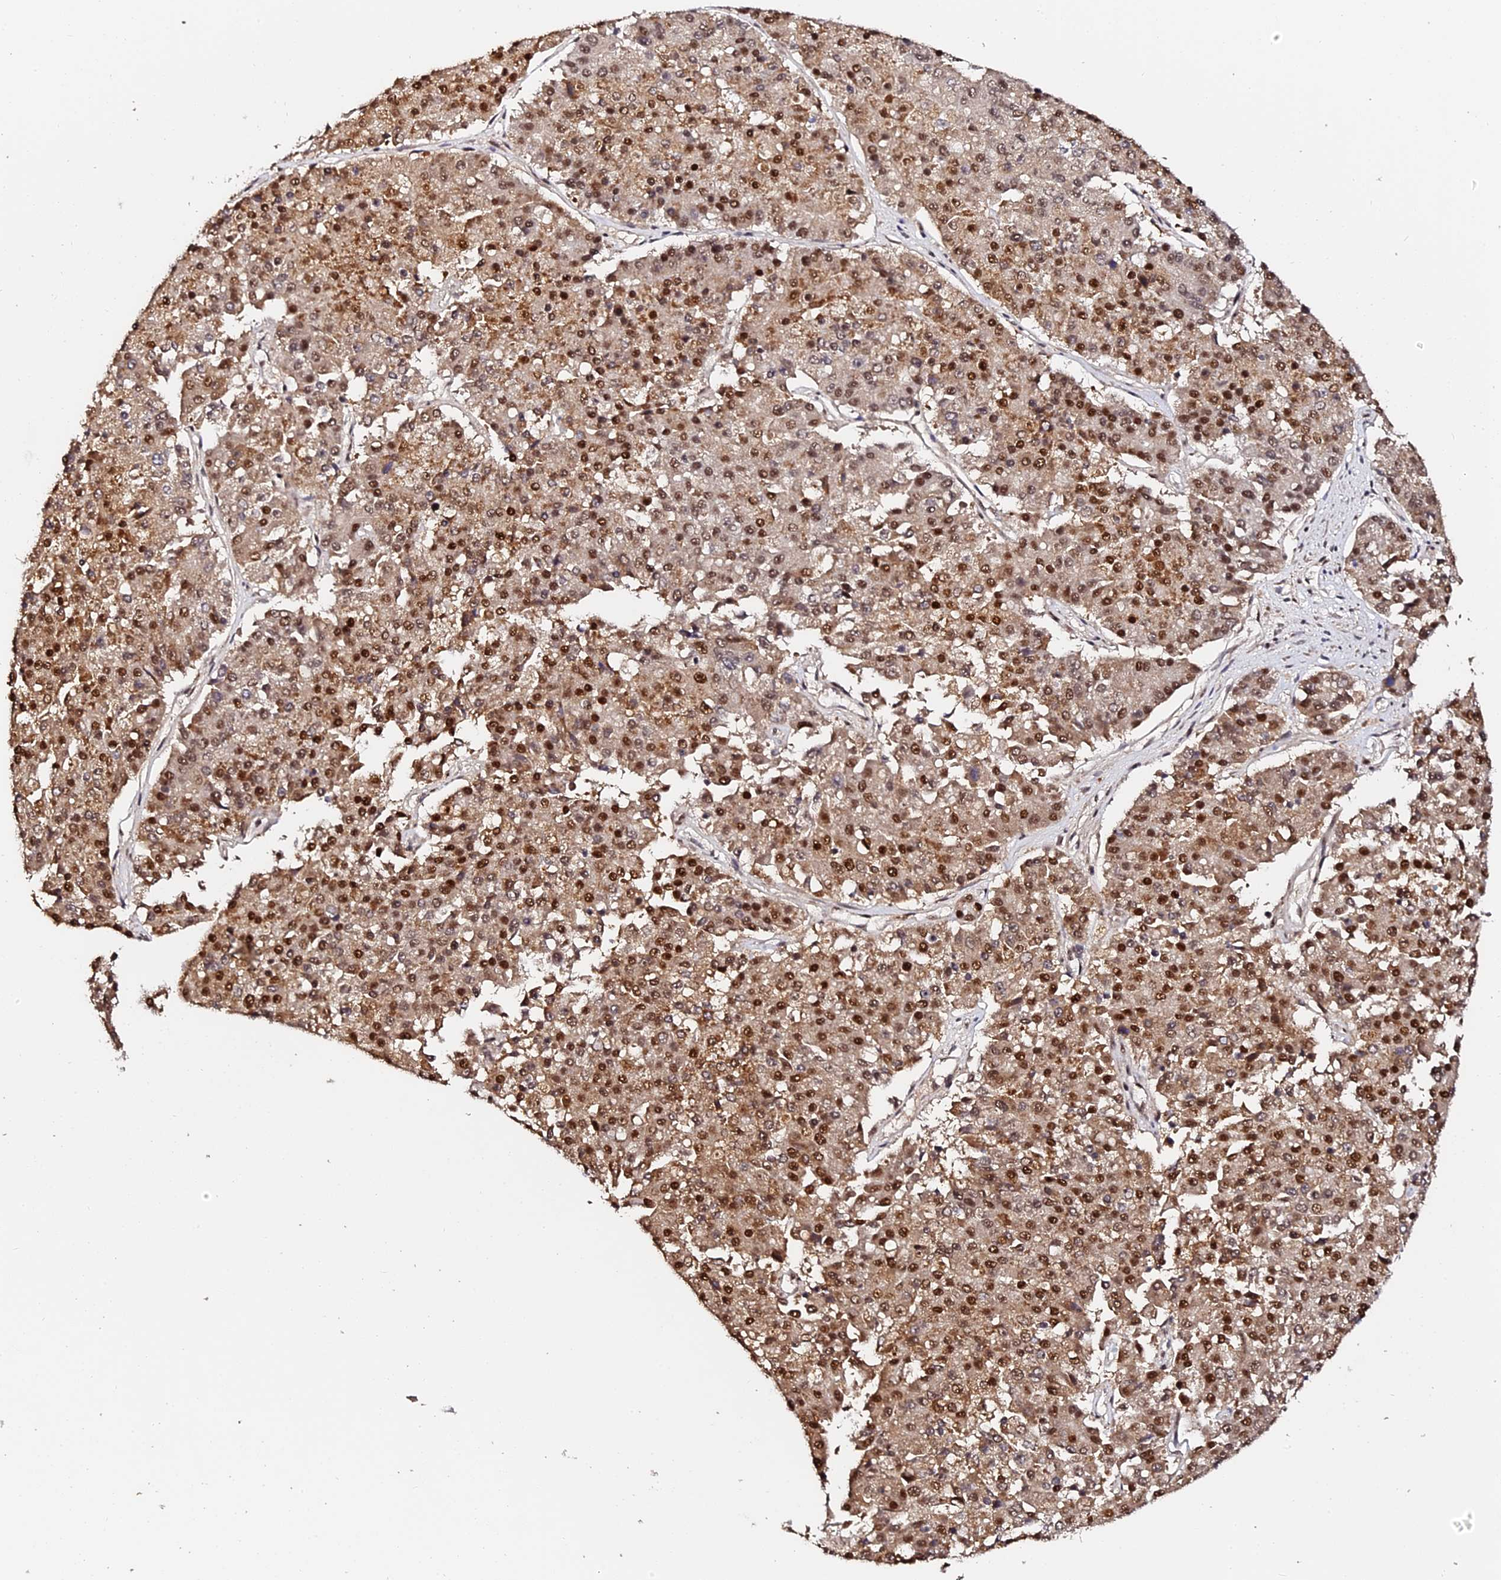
{"staining": {"intensity": "moderate", "quantity": ">75%", "location": "cytoplasmic/membranous,nuclear"}, "tissue": "pancreatic cancer", "cell_type": "Tumor cells", "image_type": "cancer", "snomed": [{"axis": "morphology", "description": "Adenocarcinoma, NOS"}, {"axis": "topography", "description": "Pancreas"}], "caption": "A brown stain shows moderate cytoplasmic/membranous and nuclear staining of a protein in human pancreatic adenocarcinoma tumor cells. (brown staining indicates protein expression, while blue staining denotes nuclei).", "gene": "MCRS1", "patient": {"sex": "male", "age": 50}}